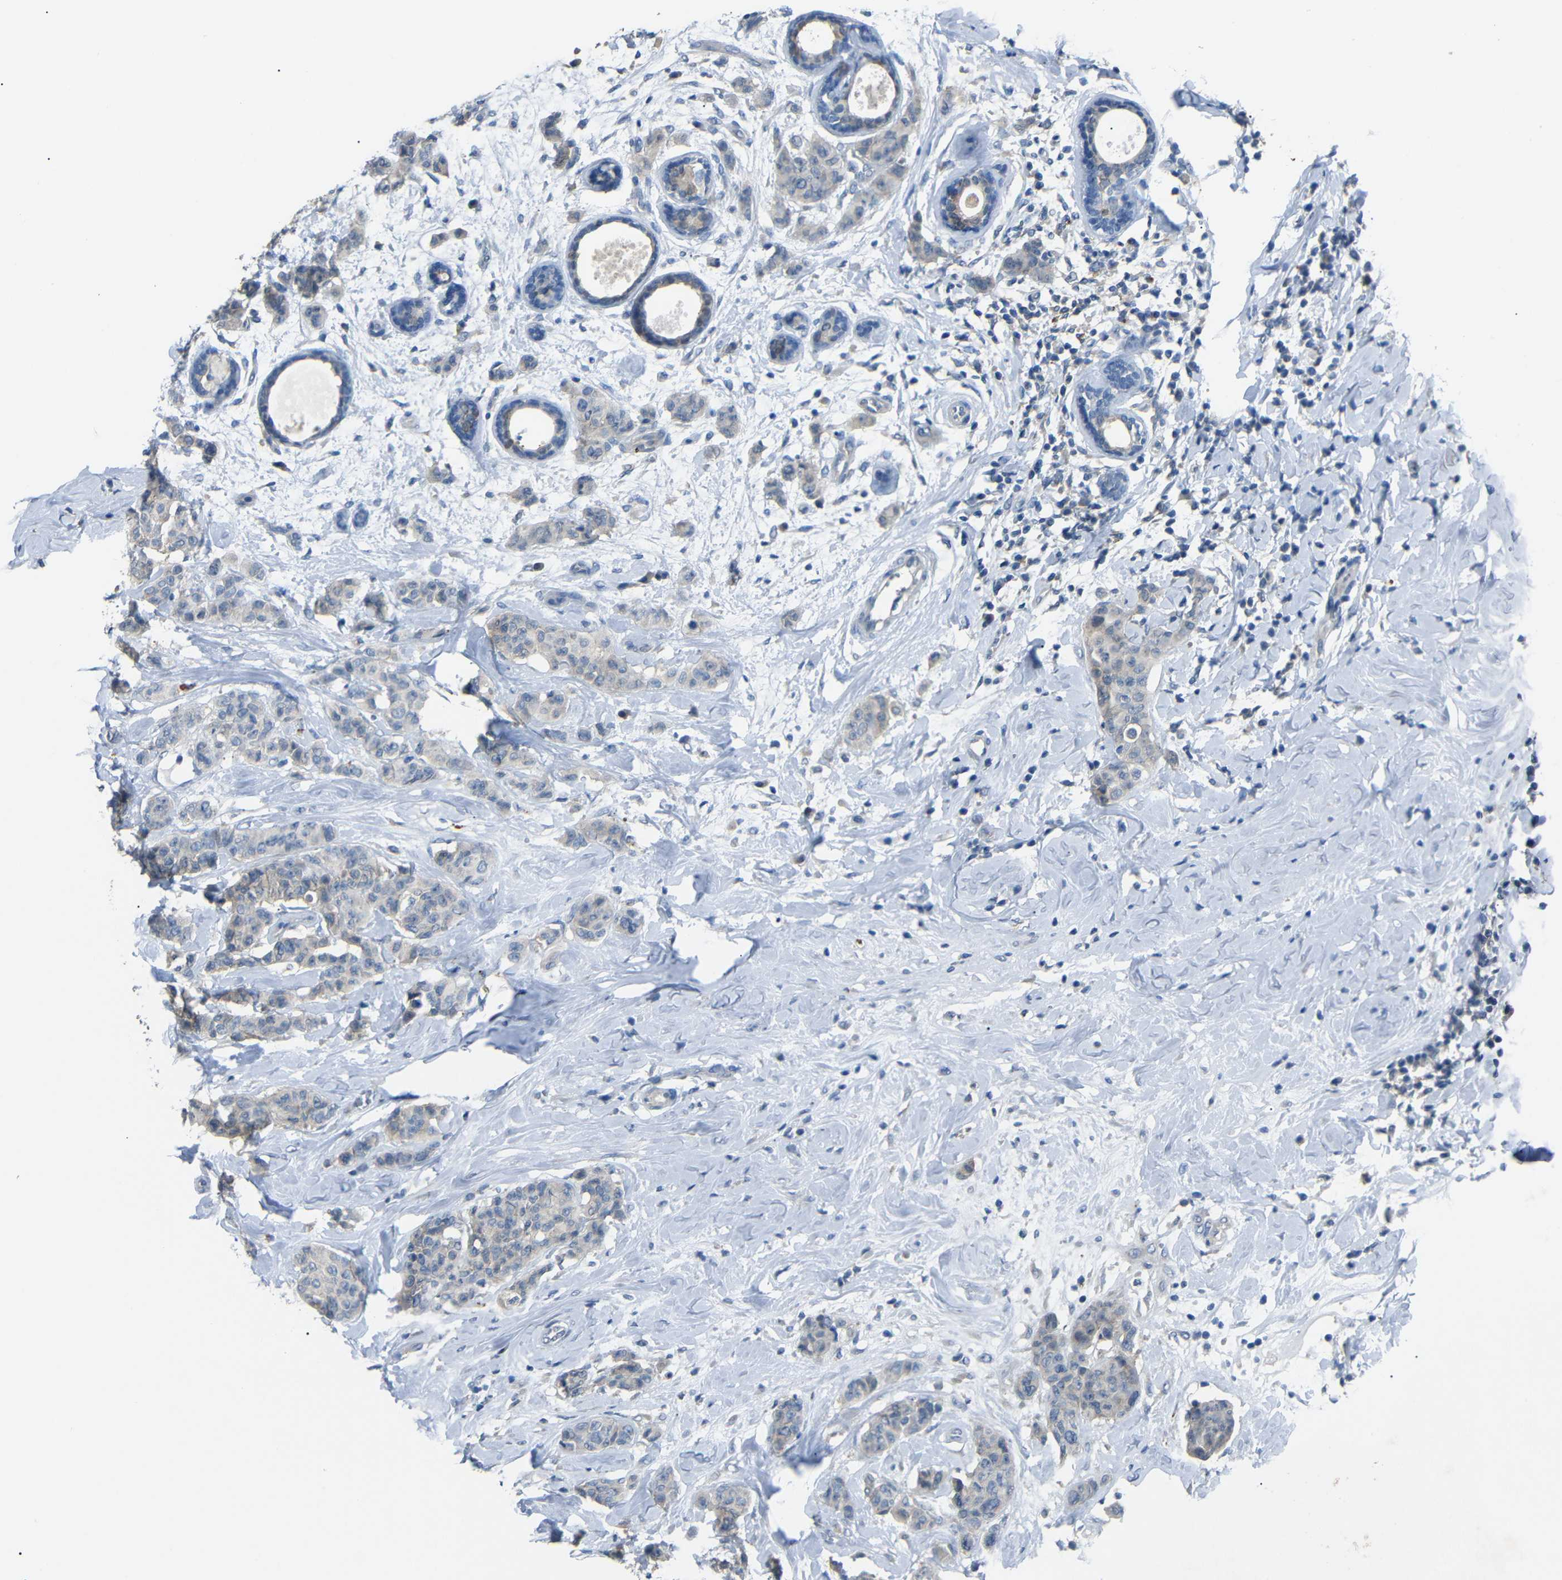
{"staining": {"intensity": "weak", "quantity": "<25%", "location": "cytoplasmic/membranous"}, "tissue": "breast cancer", "cell_type": "Tumor cells", "image_type": "cancer", "snomed": [{"axis": "morphology", "description": "Normal tissue, NOS"}, {"axis": "morphology", "description": "Duct carcinoma"}, {"axis": "topography", "description": "Breast"}], "caption": "Immunohistochemical staining of human invasive ductal carcinoma (breast) shows no significant staining in tumor cells.", "gene": "C6orf89", "patient": {"sex": "female", "age": 40}}